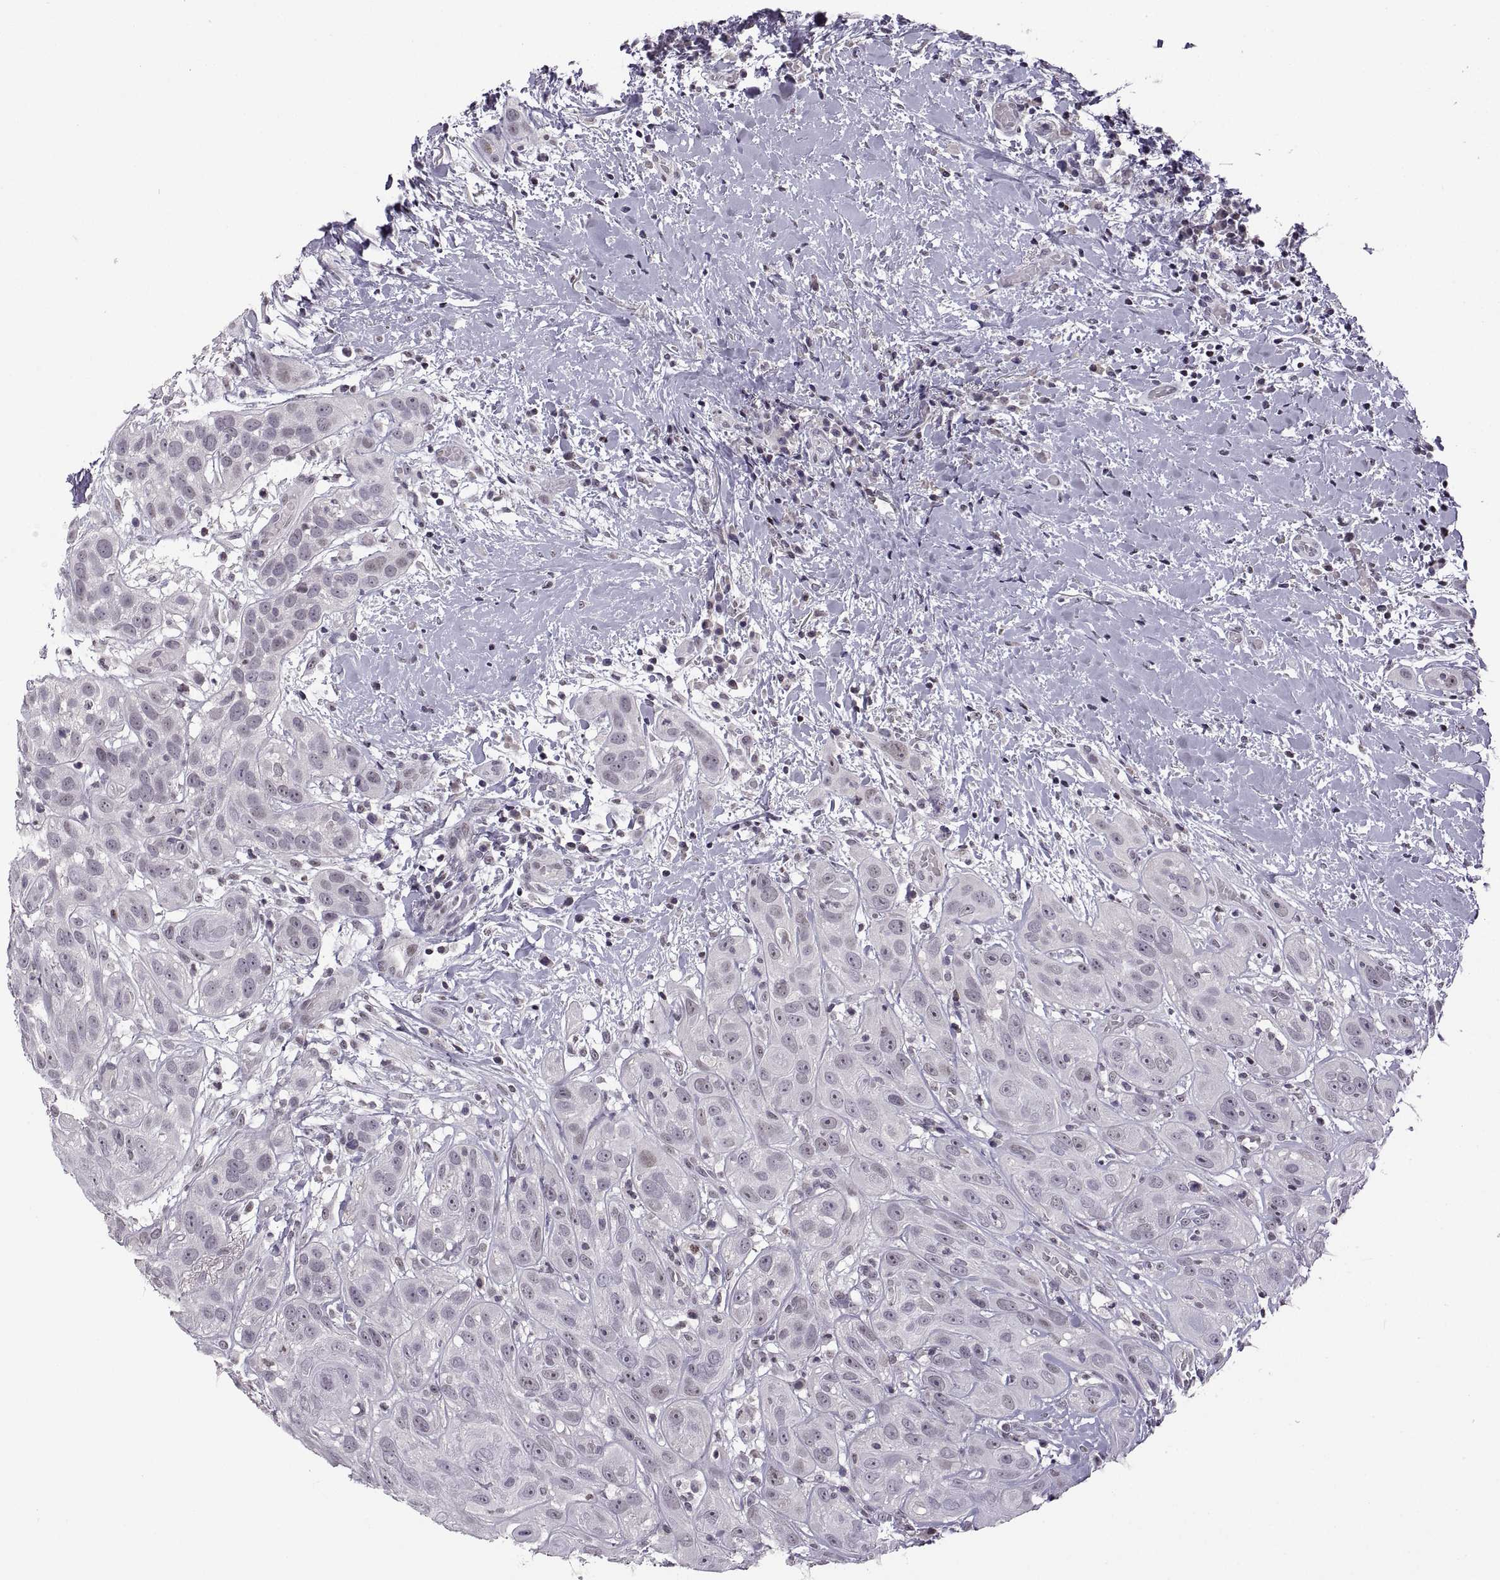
{"staining": {"intensity": "negative", "quantity": "none", "location": "none"}, "tissue": "head and neck cancer", "cell_type": "Tumor cells", "image_type": "cancer", "snomed": [{"axis": "morphology", "description": "Normal tissue, NOS"}, {"axis": "morphology", "description": "Squamous cell carcinoma, NOS"}, {"axis": "topography", "description": "Oral tissue"}, {"axis": "topography", "description": "Salivary gland"}, {"axis": "topography", "description": "Head-Neck"}], "caption": "IHC histopathology image of neoplastic tissue: human head and neck squamous cell carcinoma stained with DAB exhibits no significant protein staining in tumor cells. Nuclei are stained in blue.", "gene": "NEK2", "patient": {"sex": "female", "age": 62}}